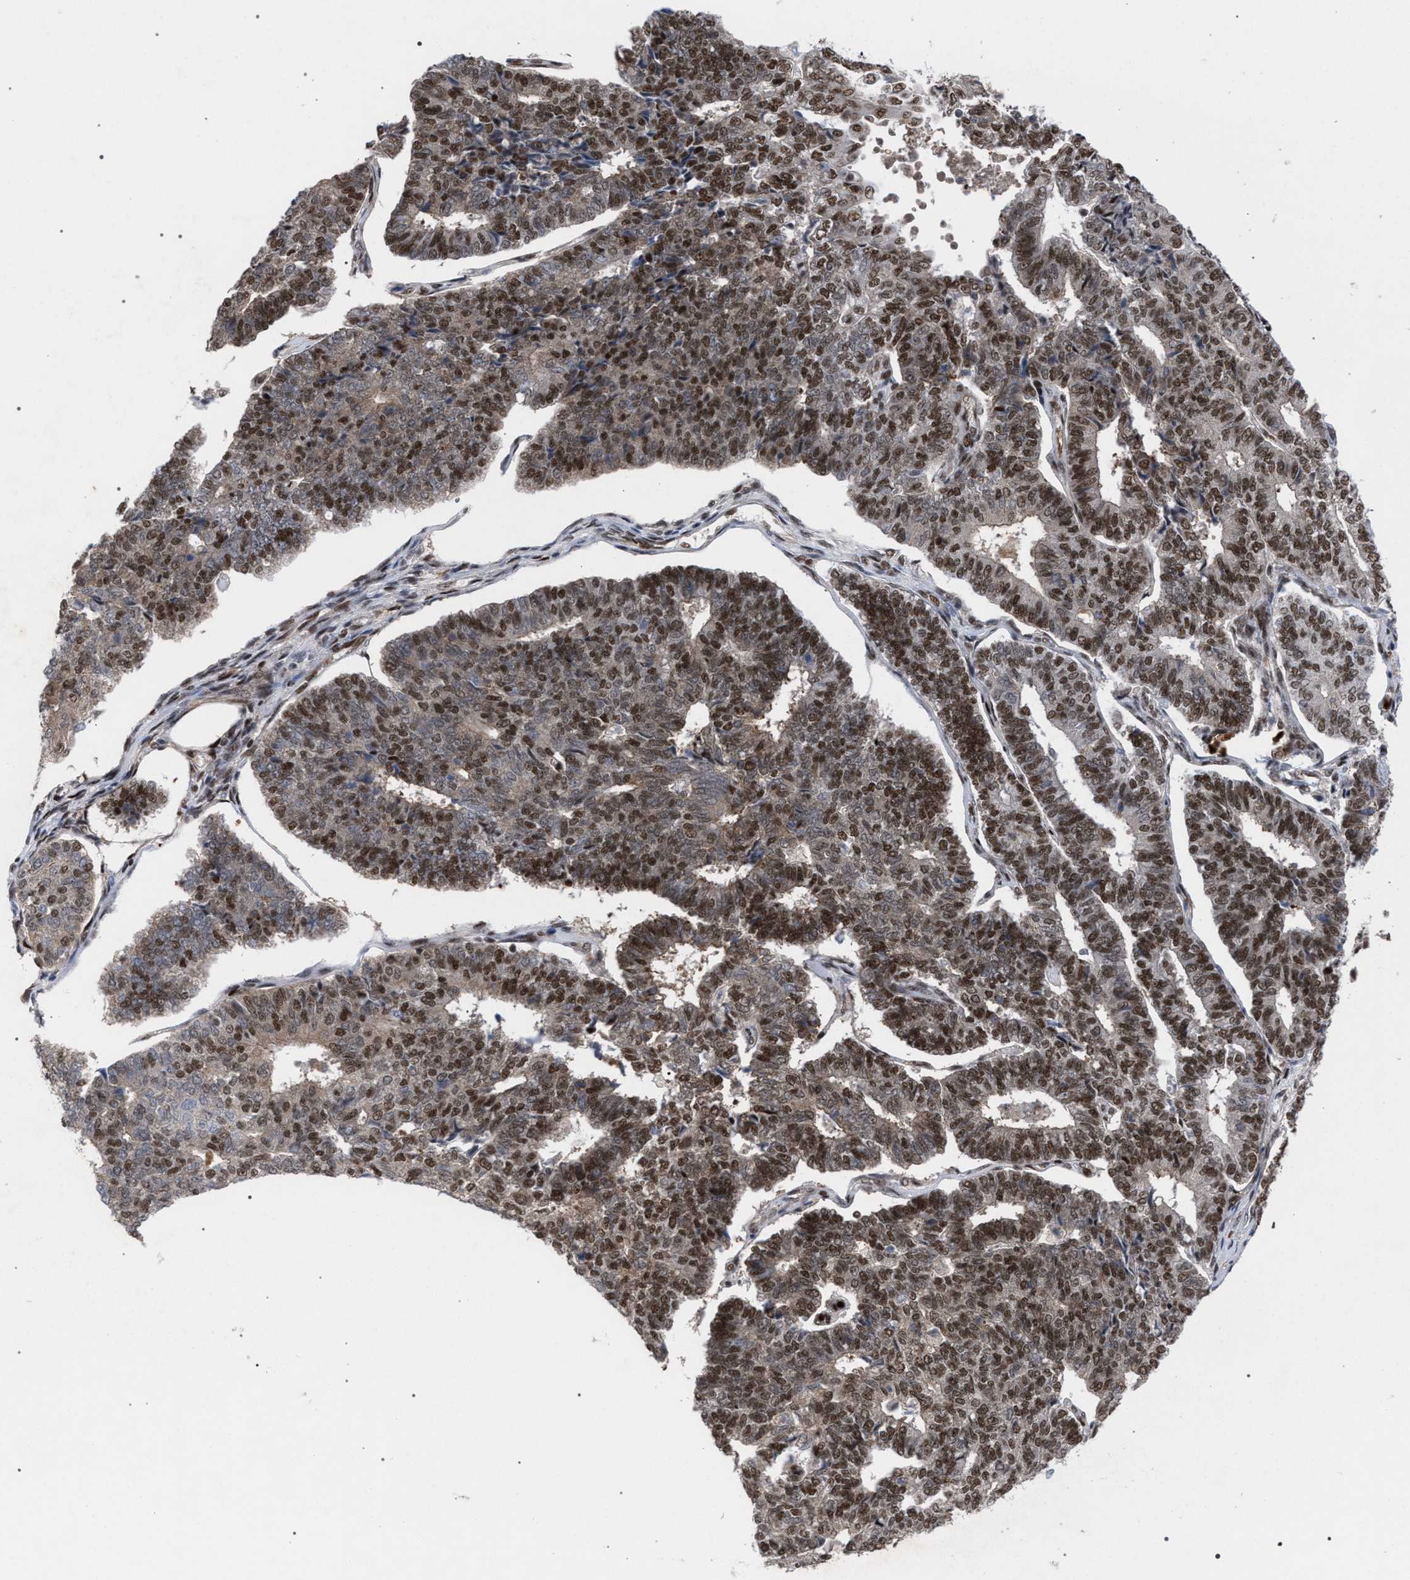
{"staining": {"intensity": "moderate", "quantity": "25%-75%", "location": "nuclear"}, "tissue": "endometrial cancer", "cell_type": "Tumor cells", "image_type": "cancer", "snomed": [{"axis": "morphology", "description": "Adenocarcinoma, NOS"}, {"axis": "topography", "description": "Endometrium"}], "caption": "Immunohistochemistry (IHC) image of neoplastic tissue: human adenocarcinoma (endometrial) stained using immunohistochemistry (IHC) displays medium levels of moderate protein expression localized specifically in the nuclear of tumor cells, appearing as a nuclear brown color.", "gene": "SCAF4", "patient": {"sex": "female", "age": 70}}